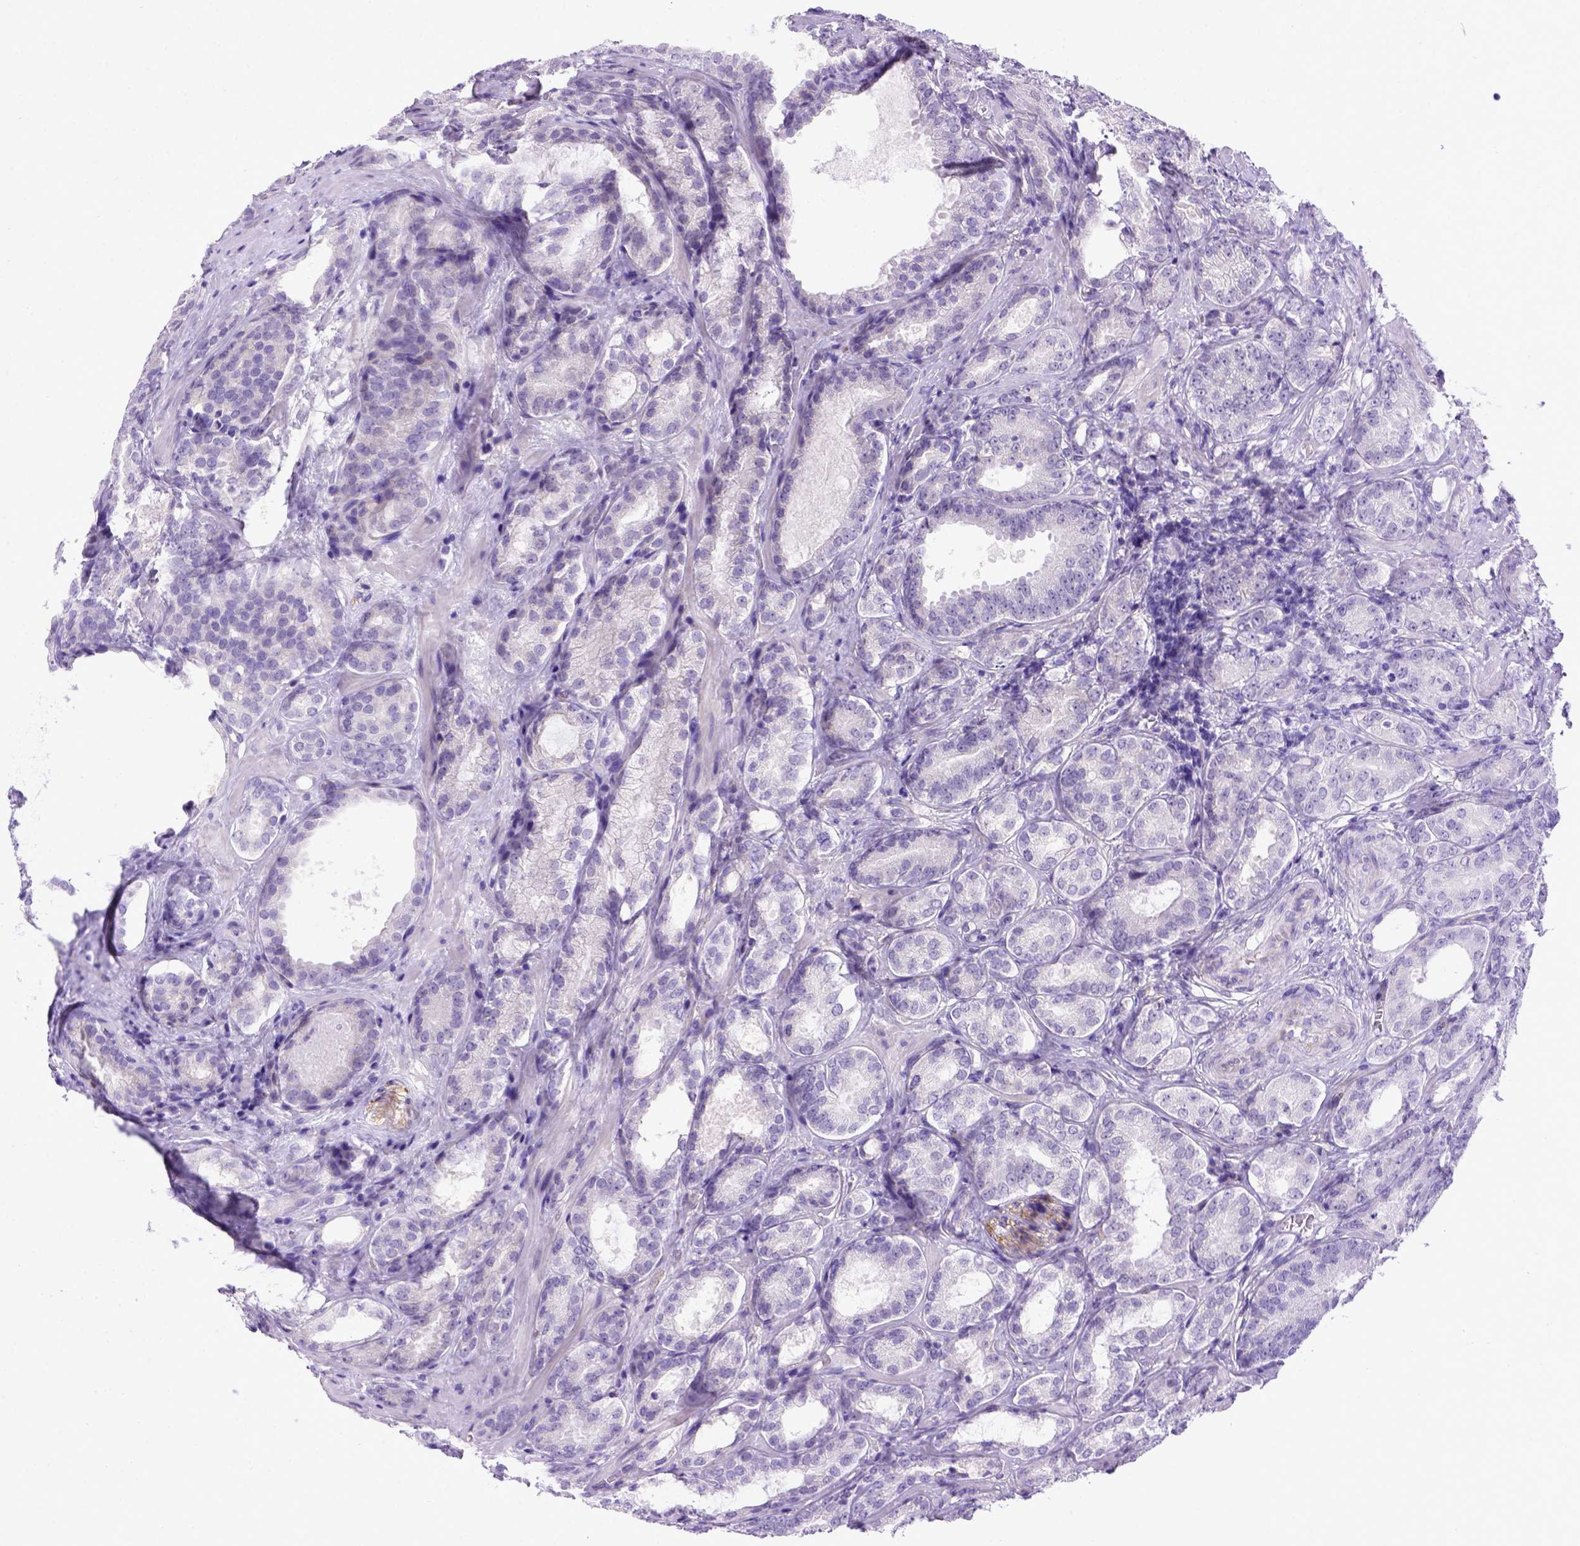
{"staining": {"intensity": "negative", "quantity": "none", "location": "none"}, "tissue": "prostate cancer", "cell_type": "Tumor cells", "image_type": "cancer", "snomed": [{"axis": "morphology", "description": "Adenocarcinoma, High grade"}, {"axis": "topography", "description": "Prostate"}], "caption": "High power microscopy photomicrograph of an immunohistochemistry (IHC) histopathology image of prostate cancer (high-grade adenocarcinoma), revealing no significant staining in tumor cells.", "gene": "ADAM12", "patient": {"sex": "male", "age": 64}}